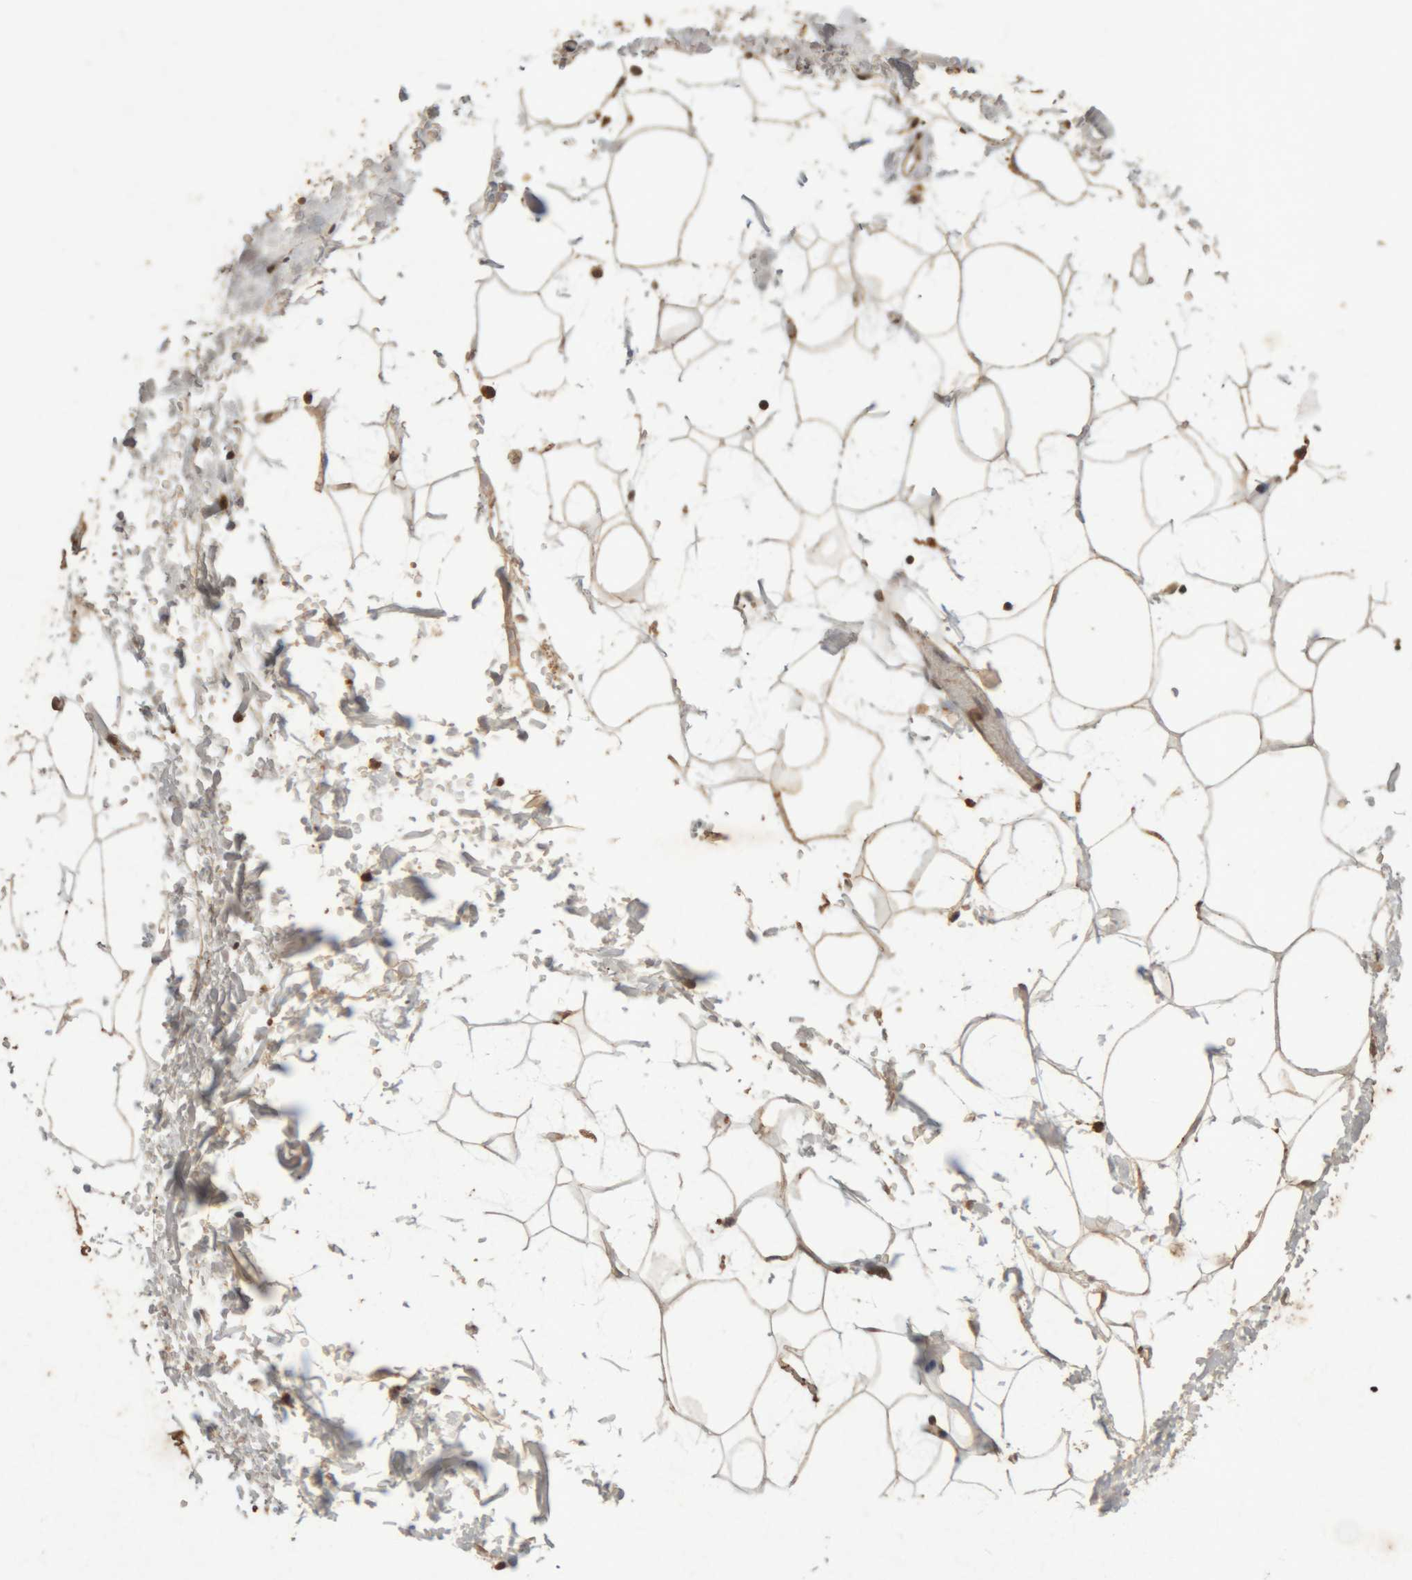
{"staining": {"intensity": "weak", "quantity": "25%-75%", "location": "cytoplasmic/membranous"}, "tissue": "adipose tissue", "cell_type": "Adipocytes", "image_type": "normal", "snomed": [{"axis": "morphology", "description": "Normal tissue, NOS"}, {"axis": "topography", "description": "Soft tissue"}], "caption": "IHC (DAB) staining of unremarkable human adipose tissue displays weak cytoplasmic/membranous protein staining in approximately 25%-75% of adipocytes.", "gene": "KEAP1", "patient": {"sex": "male", "age": 72}}